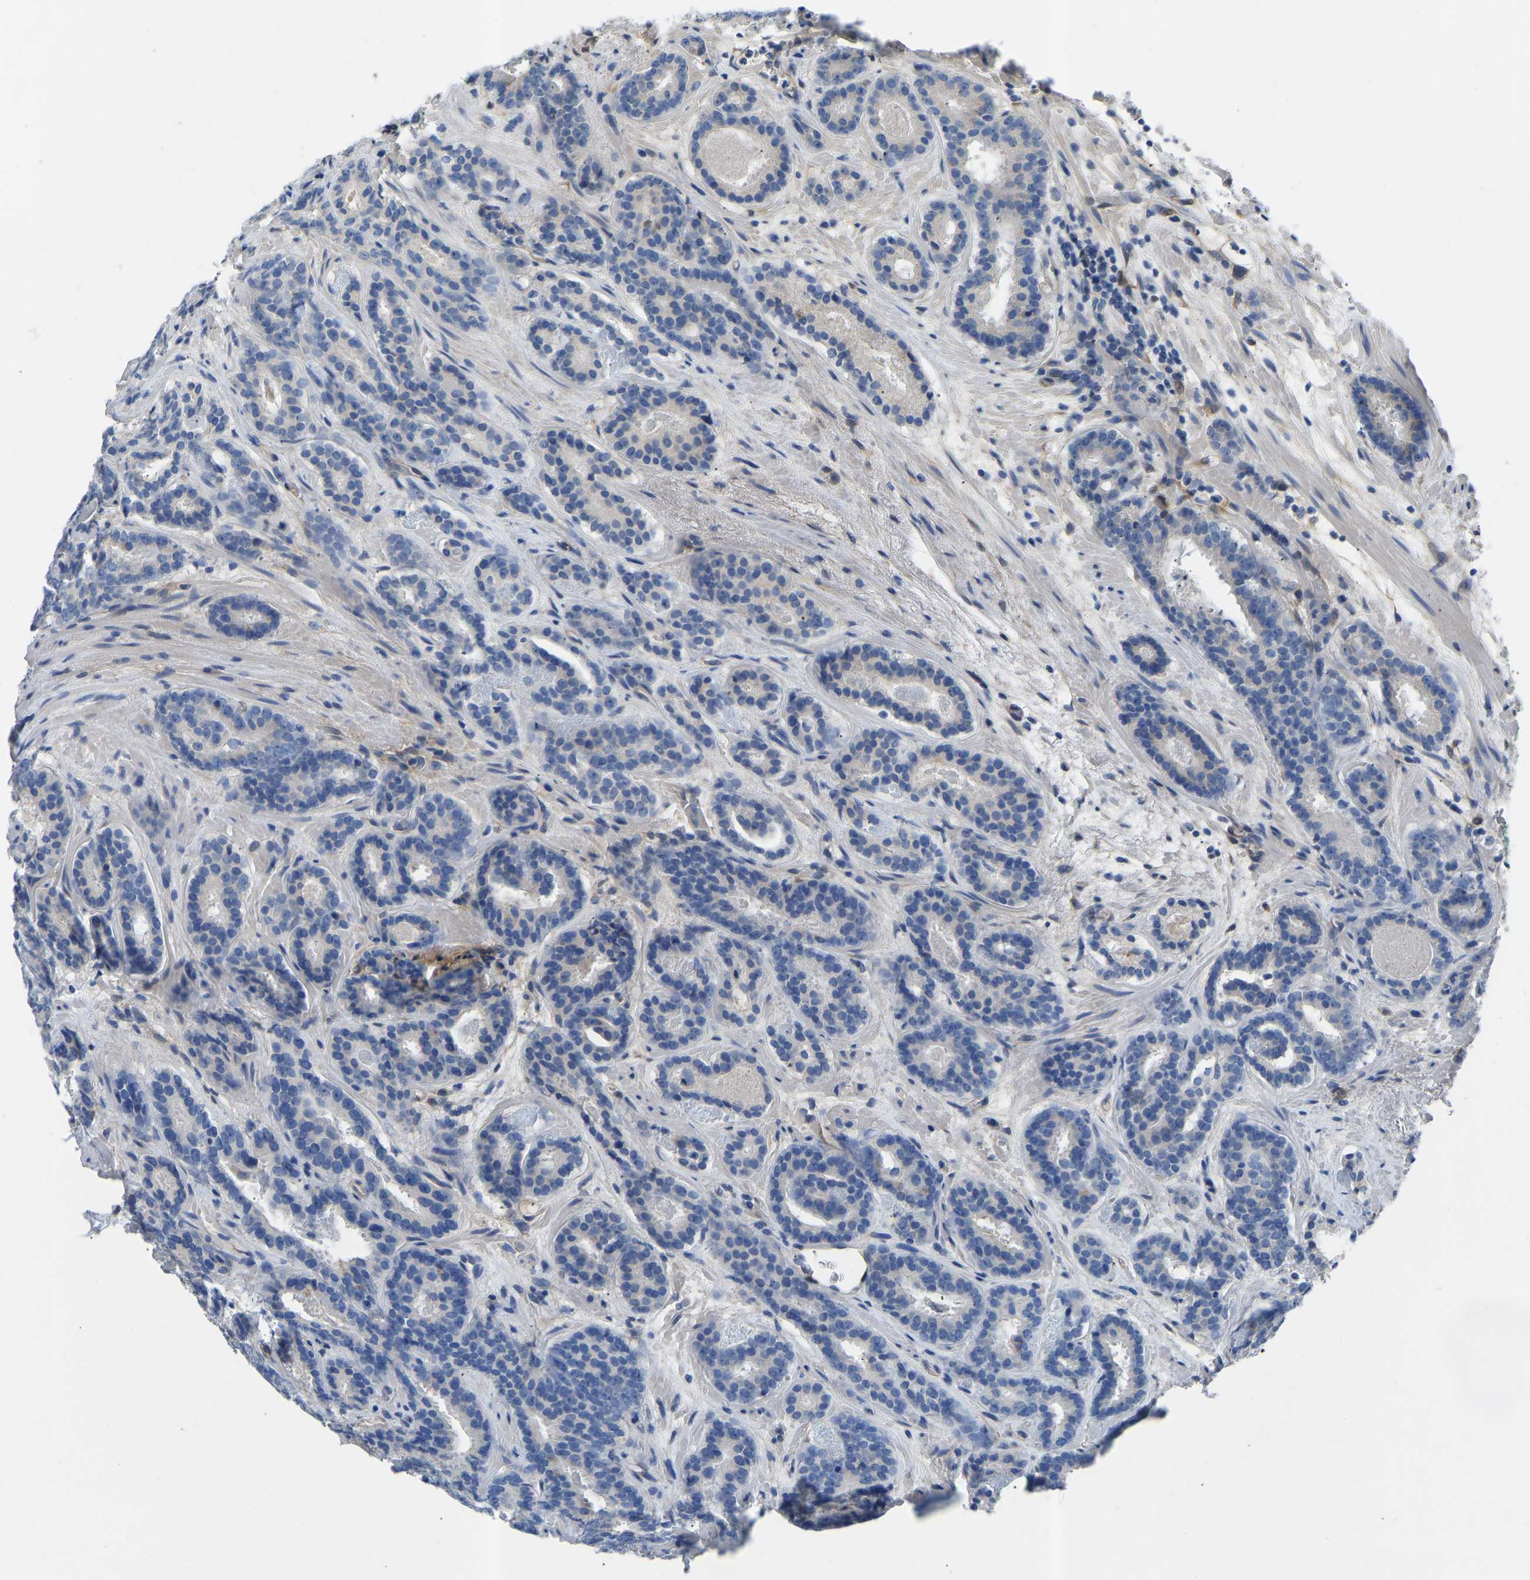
{"staining": {"intensity": "negative", "quantity": "none", "location": "none"}, "tissue": "prostate cancer", "cell_type": "Tumor cells", "image_type": "cancer", "snomed": [{"axis": "morphology", "description": "Adenocarcinoma, Low grade"}, {"axis": "topography", "description": "Prostate"}], "caption": "Tumor cells show no significant positivity in adenocarcinoma (low-grade) (prostate).", "gene": "RBP1", "patient": {"sex": "male", "age": 69}}